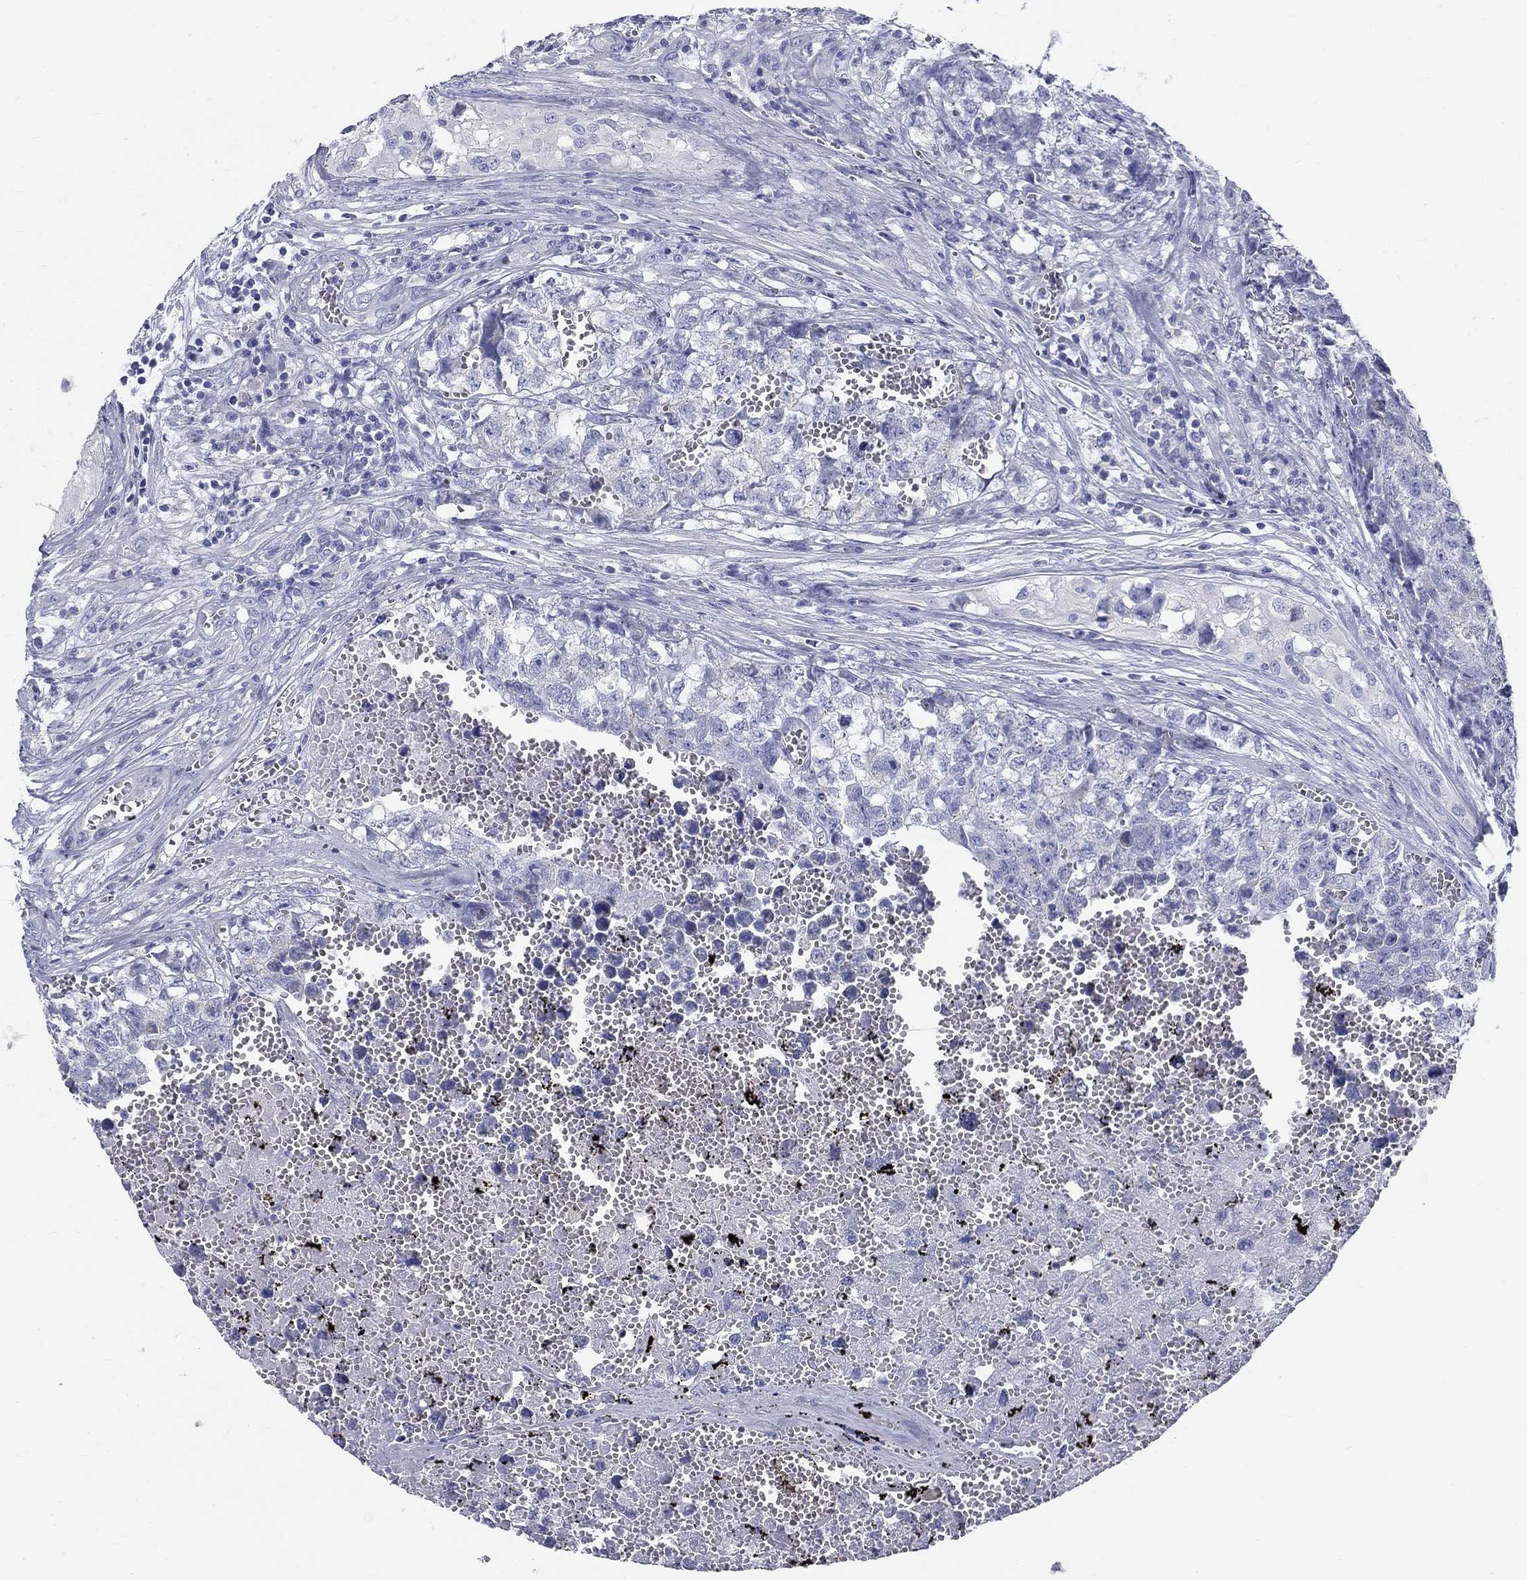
{"staining": {"intensity": "negative", "quantity": "none", "location": "none"}, "tissue": "testis cancer", "cell_type": "Tumor cells", "image_type": "cancer", "snomed": [{"axis": "morphology", "description": "Seminoma, NOS"}, {"axis": "morphology", "description": "Carcinoma, Embryonal, NOS"}, {"axis": "topography", "description": "Testis"}], "caption": "The histopathology image shows no staining of tumor cells in seminoma (testis). (Immunohistochemistry (ihc), brightfield microscopy, high magnification).", "gene": "GALNTL5", "patient": {"sex": "male", "age": 22}}